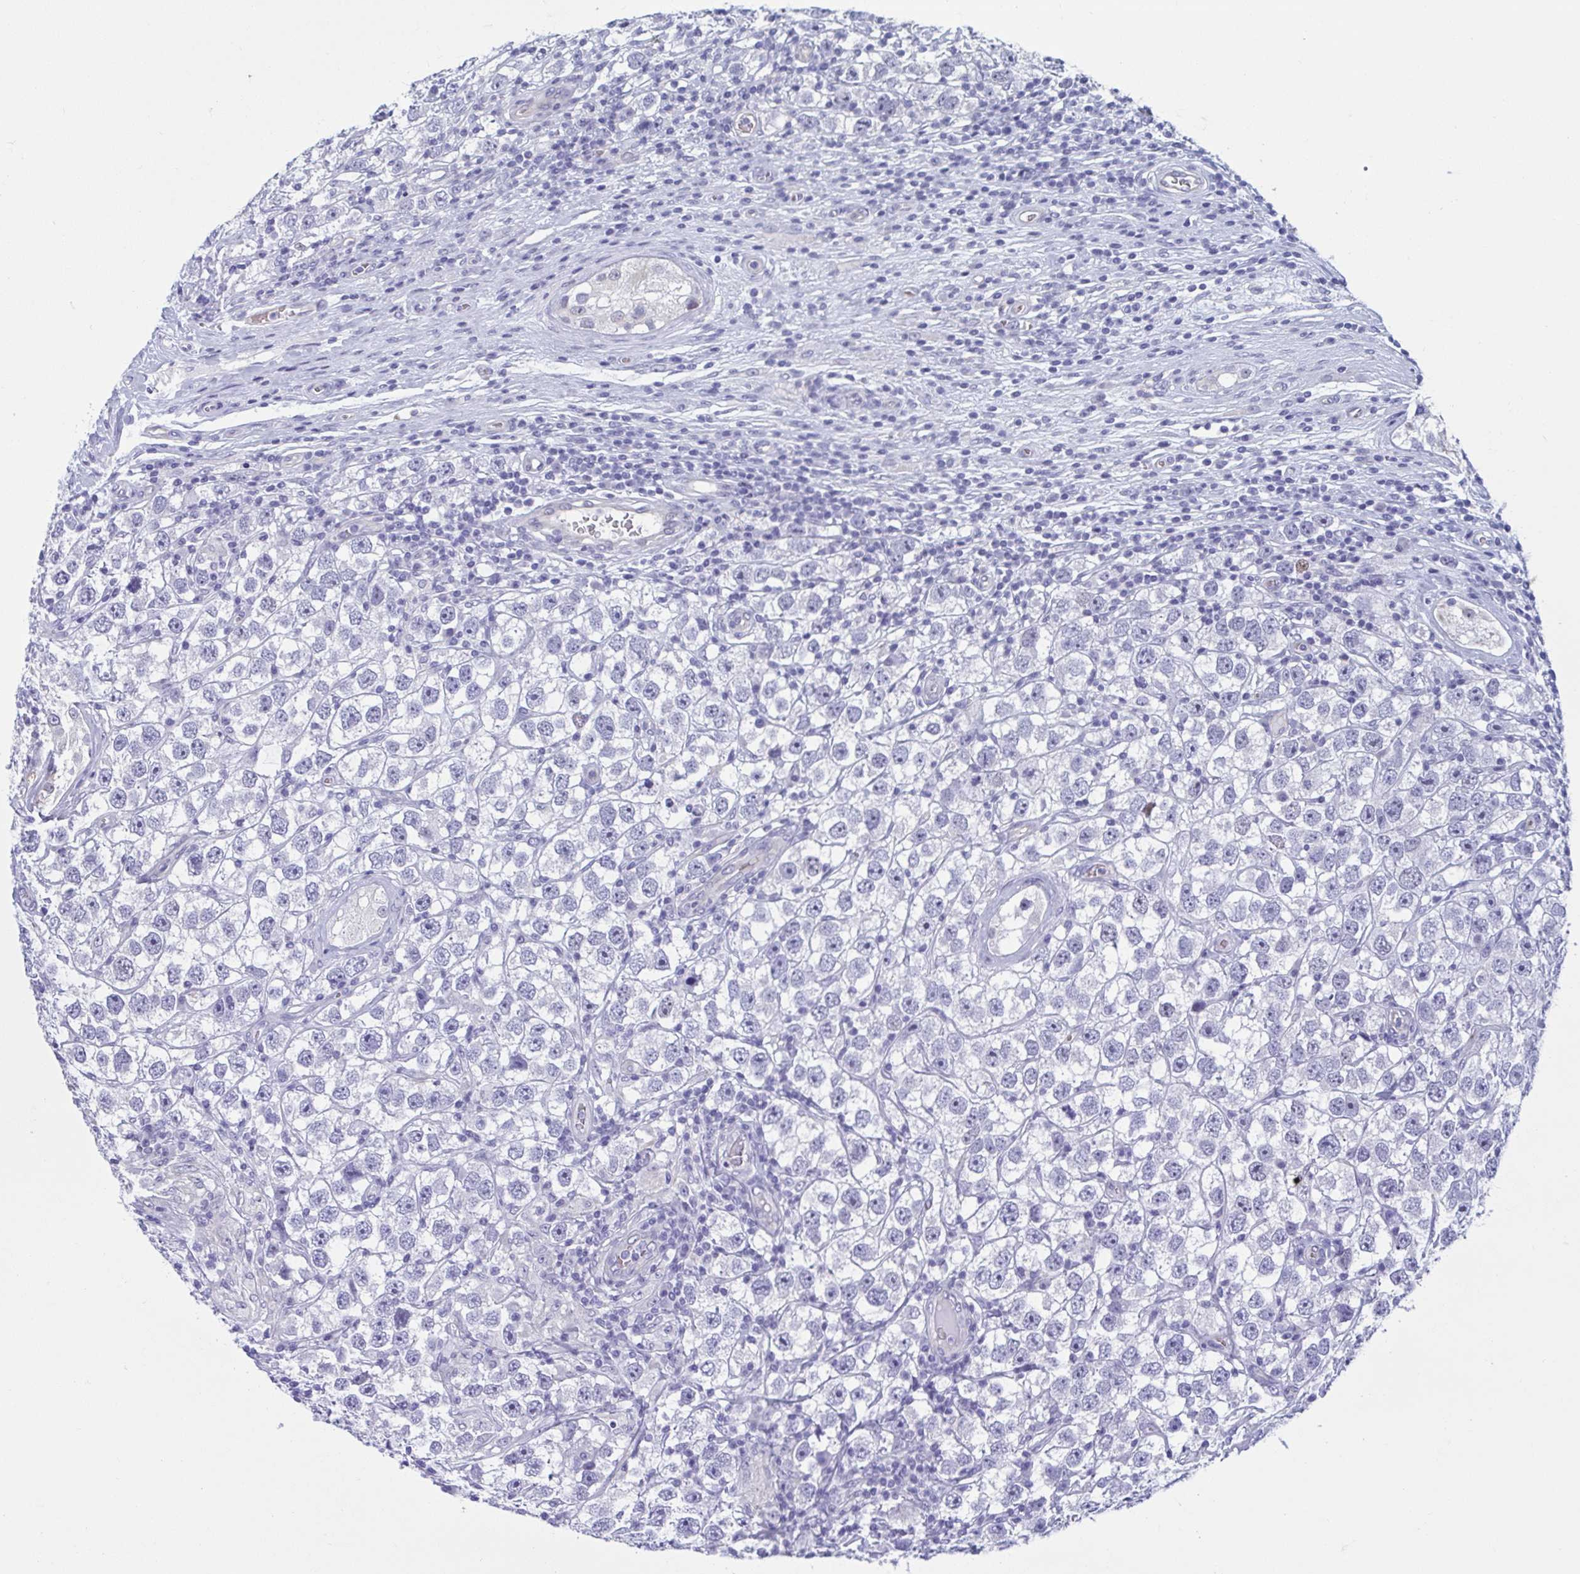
{"staining": {"intensity": "negative", "quantity": "none", "location": "none"}, "tissue": "testis cancer", "cell_type": "Tumor cells", "image_type": "cancer", "snomed": [{"axis": "morphology", "description": "Seminoma, NOS"}, {"axis": "topography", "description": "Testis"}], "caption": "Protein analysis of testis seminoma reveals no significant positivity in tumor cells.", "gene": "MORC4", "patient": {"sex": "male", "age": 26}}